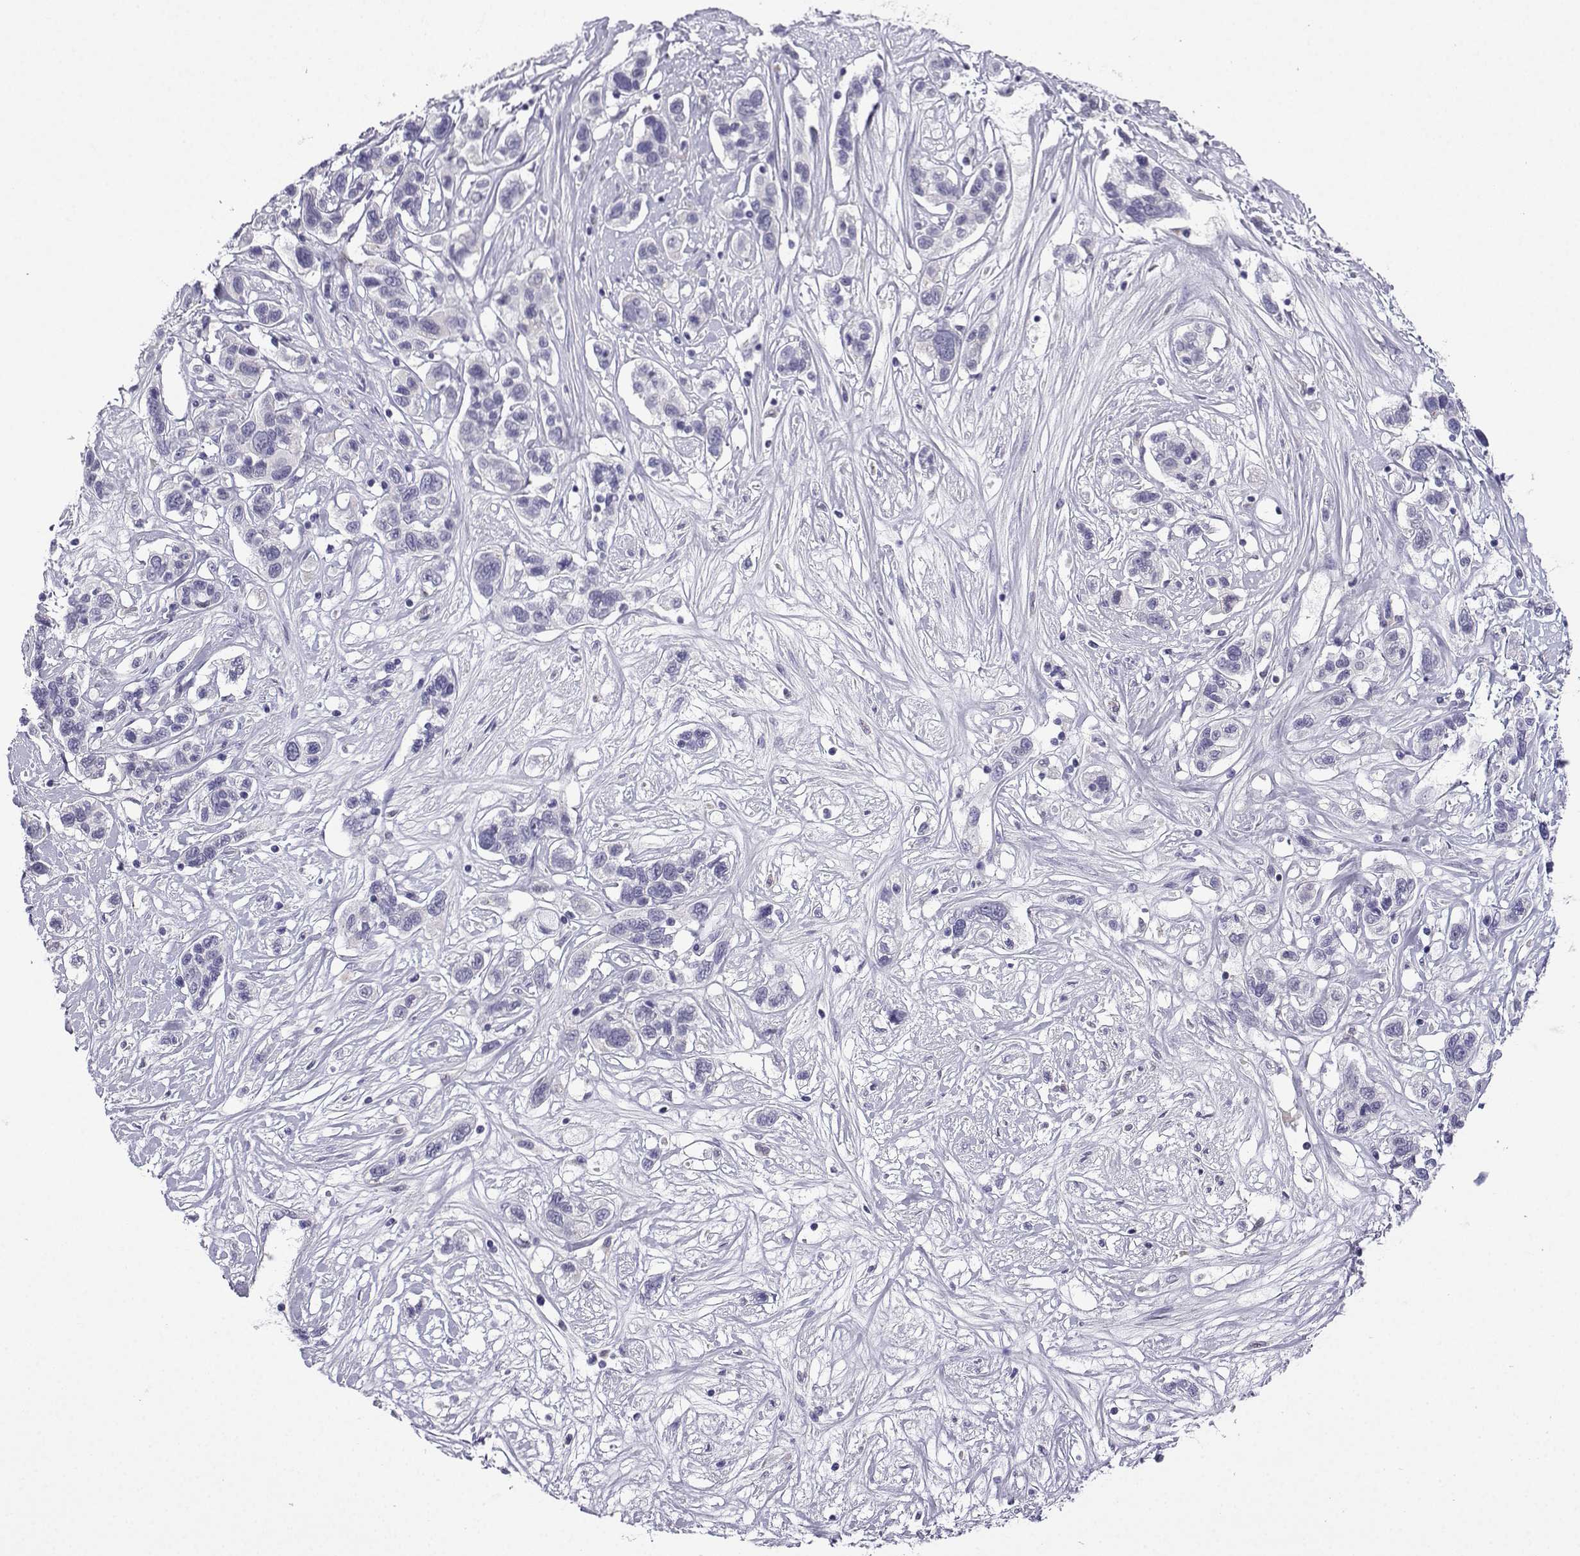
{"staining": {"intensity": "negative", "quantity": "none", "location": "none"}, "tissue": "liver cancer", "cell_type": "Tumor cells", "image_type": "cancer", "snomed": [{"axis": "morphology", "description": "Adenocarcinoma, NOS"}, {"axis": "morphology", "description": "Cholangiocarcinoma"}, {"axis": "topography", "description": "Liver"}], "caption": "DAB immunohistochemical staining of adenocarcinoma (liver) reveals no significant expression in tumor cells.", "gene": "ACRBP", "patient": {"sex": "male", "age": 64}}